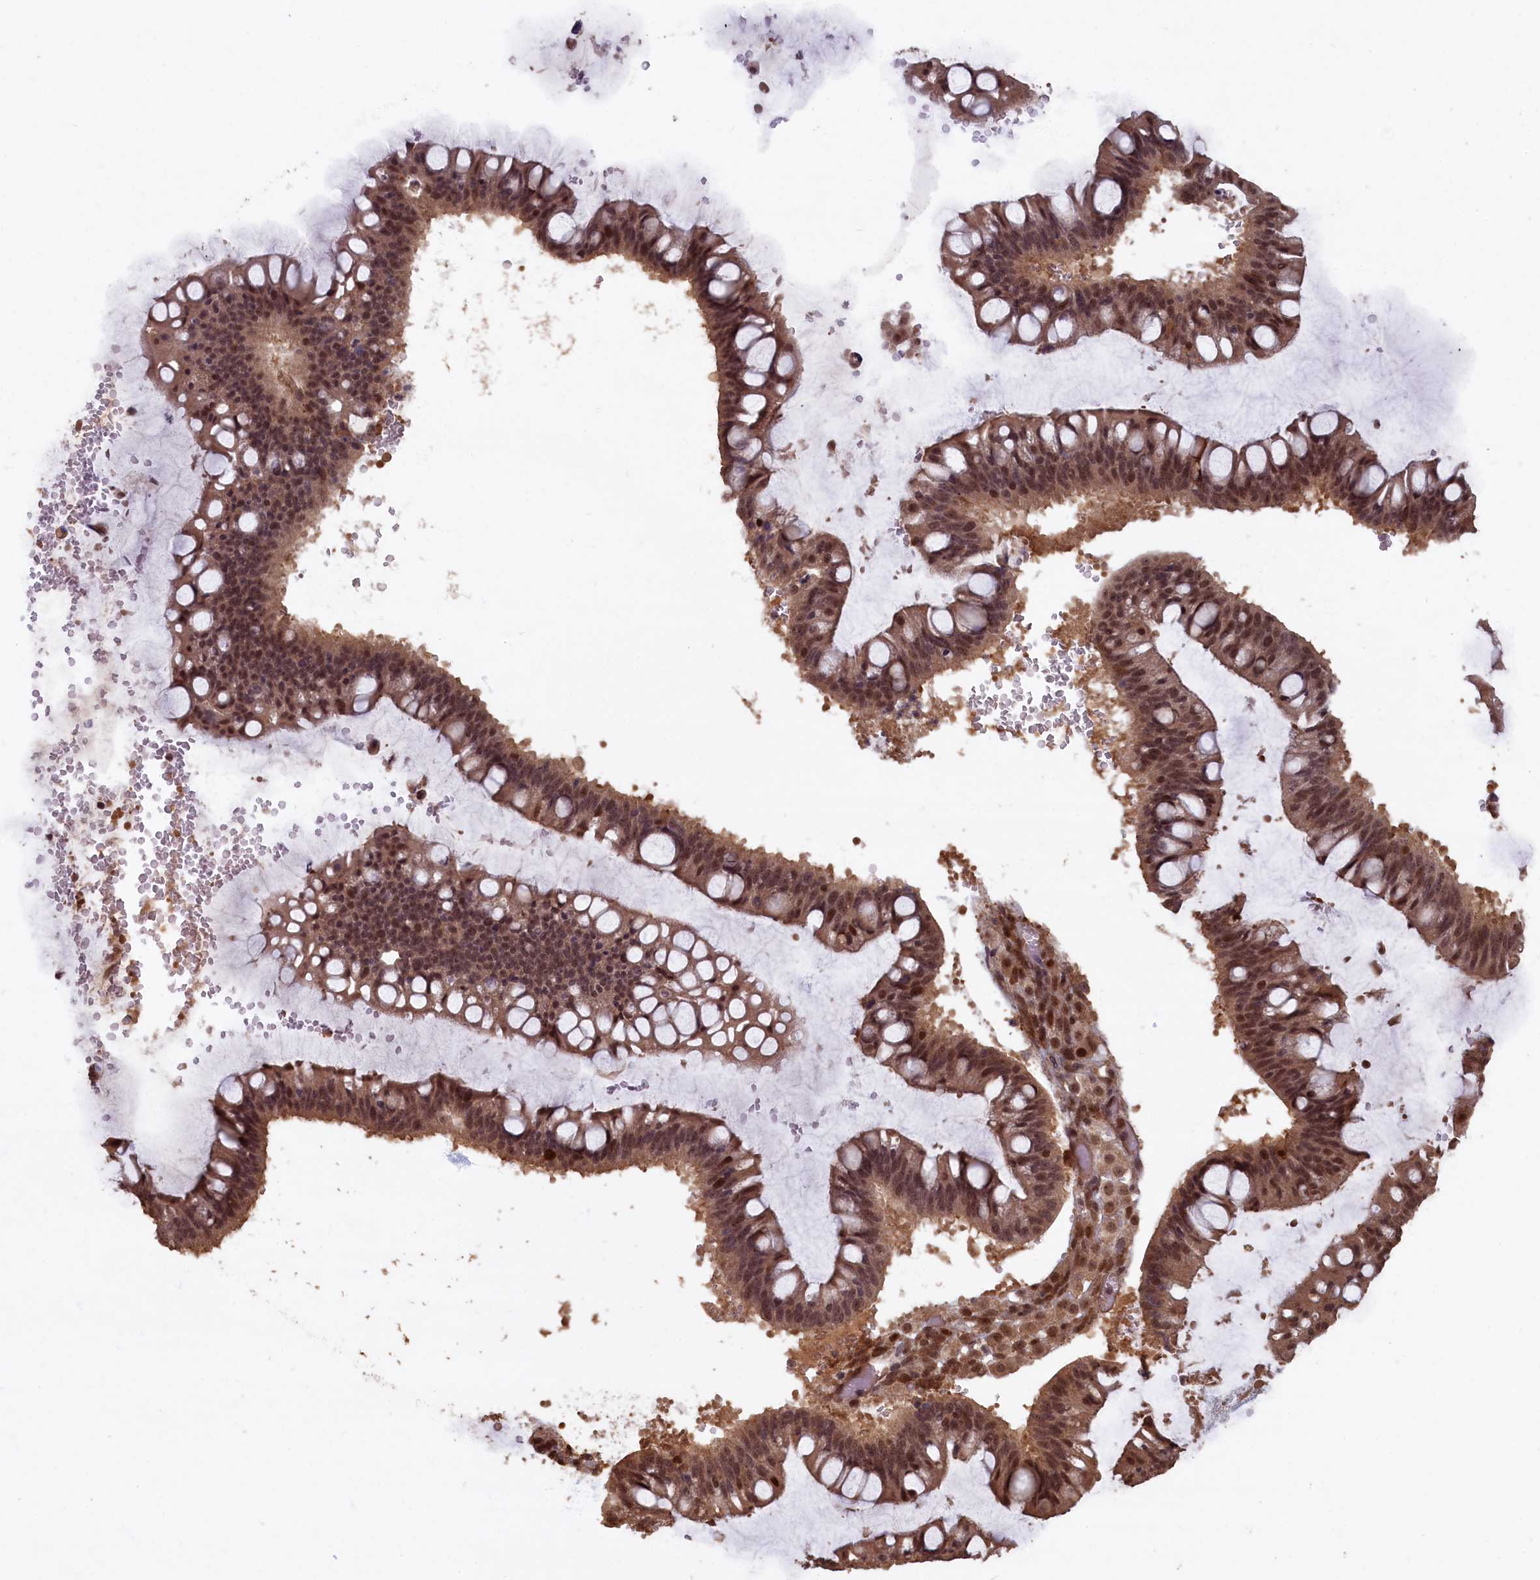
{"staining": {"intensity": "moderate", "quantity": ">75%", "location": "cytoplasmic/membranous,nuclear"}, "tissue": "ovarian cancer", "cell_type": "Tumor cells", "image_type": "cancer", "snomed": [{"axis": "morphology", "description": "Cystadenocarcinoma, mucinous, NOS"}, {"axis": "topography", "description": "Ovary"}], "caption": "Ovarian cancer tissue shows moderate cytoplasmic/membranous and nuclear expression in approximately >75% of tumor cells (DAB IHC, brown staining for protein, blue staining for nuclei).", "gene": "HIF3A", "patient": {"sex": "female", "age": 73}}